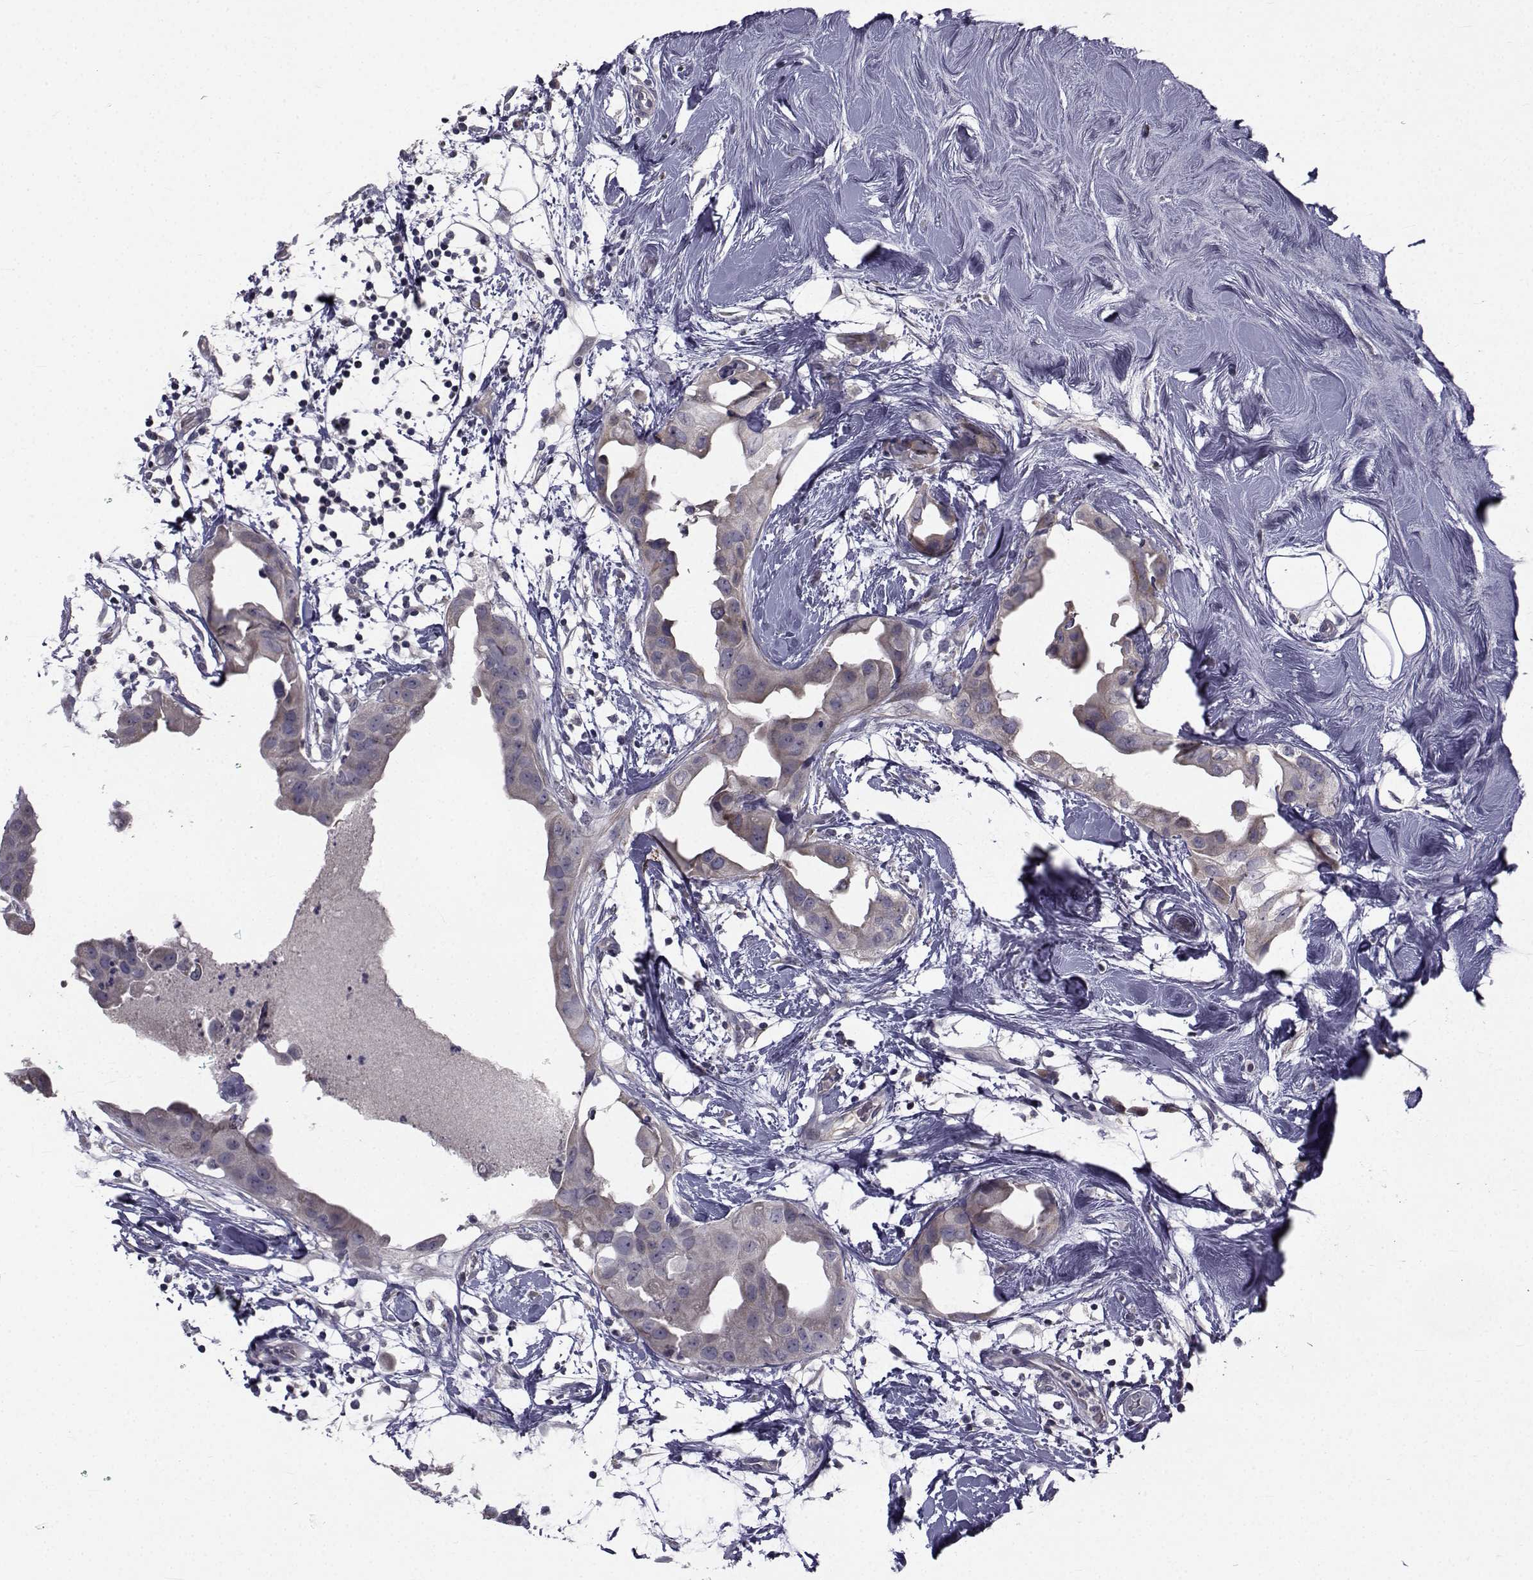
{"staining": {"intensity": "weak", "quantity": ">75%", "location": "cytoplasmic/membranous"}, "tissue": "breast cancer", "cell_type": "Tumor cells", "image_type": "cancer", "snomed": [{"axis": "morphology", "description": "Normal tissue, NOS"}, {"axis": "morphology", "description": "Duct carcinoma"}, {"axis": "topography", "description": "Breast"}], "caption": "Human breast cancer stained with a protein marker exhibits weak staining in tumor cells.", "gene": "FDXR", "patient": {"sex": "female", "age": 40}}